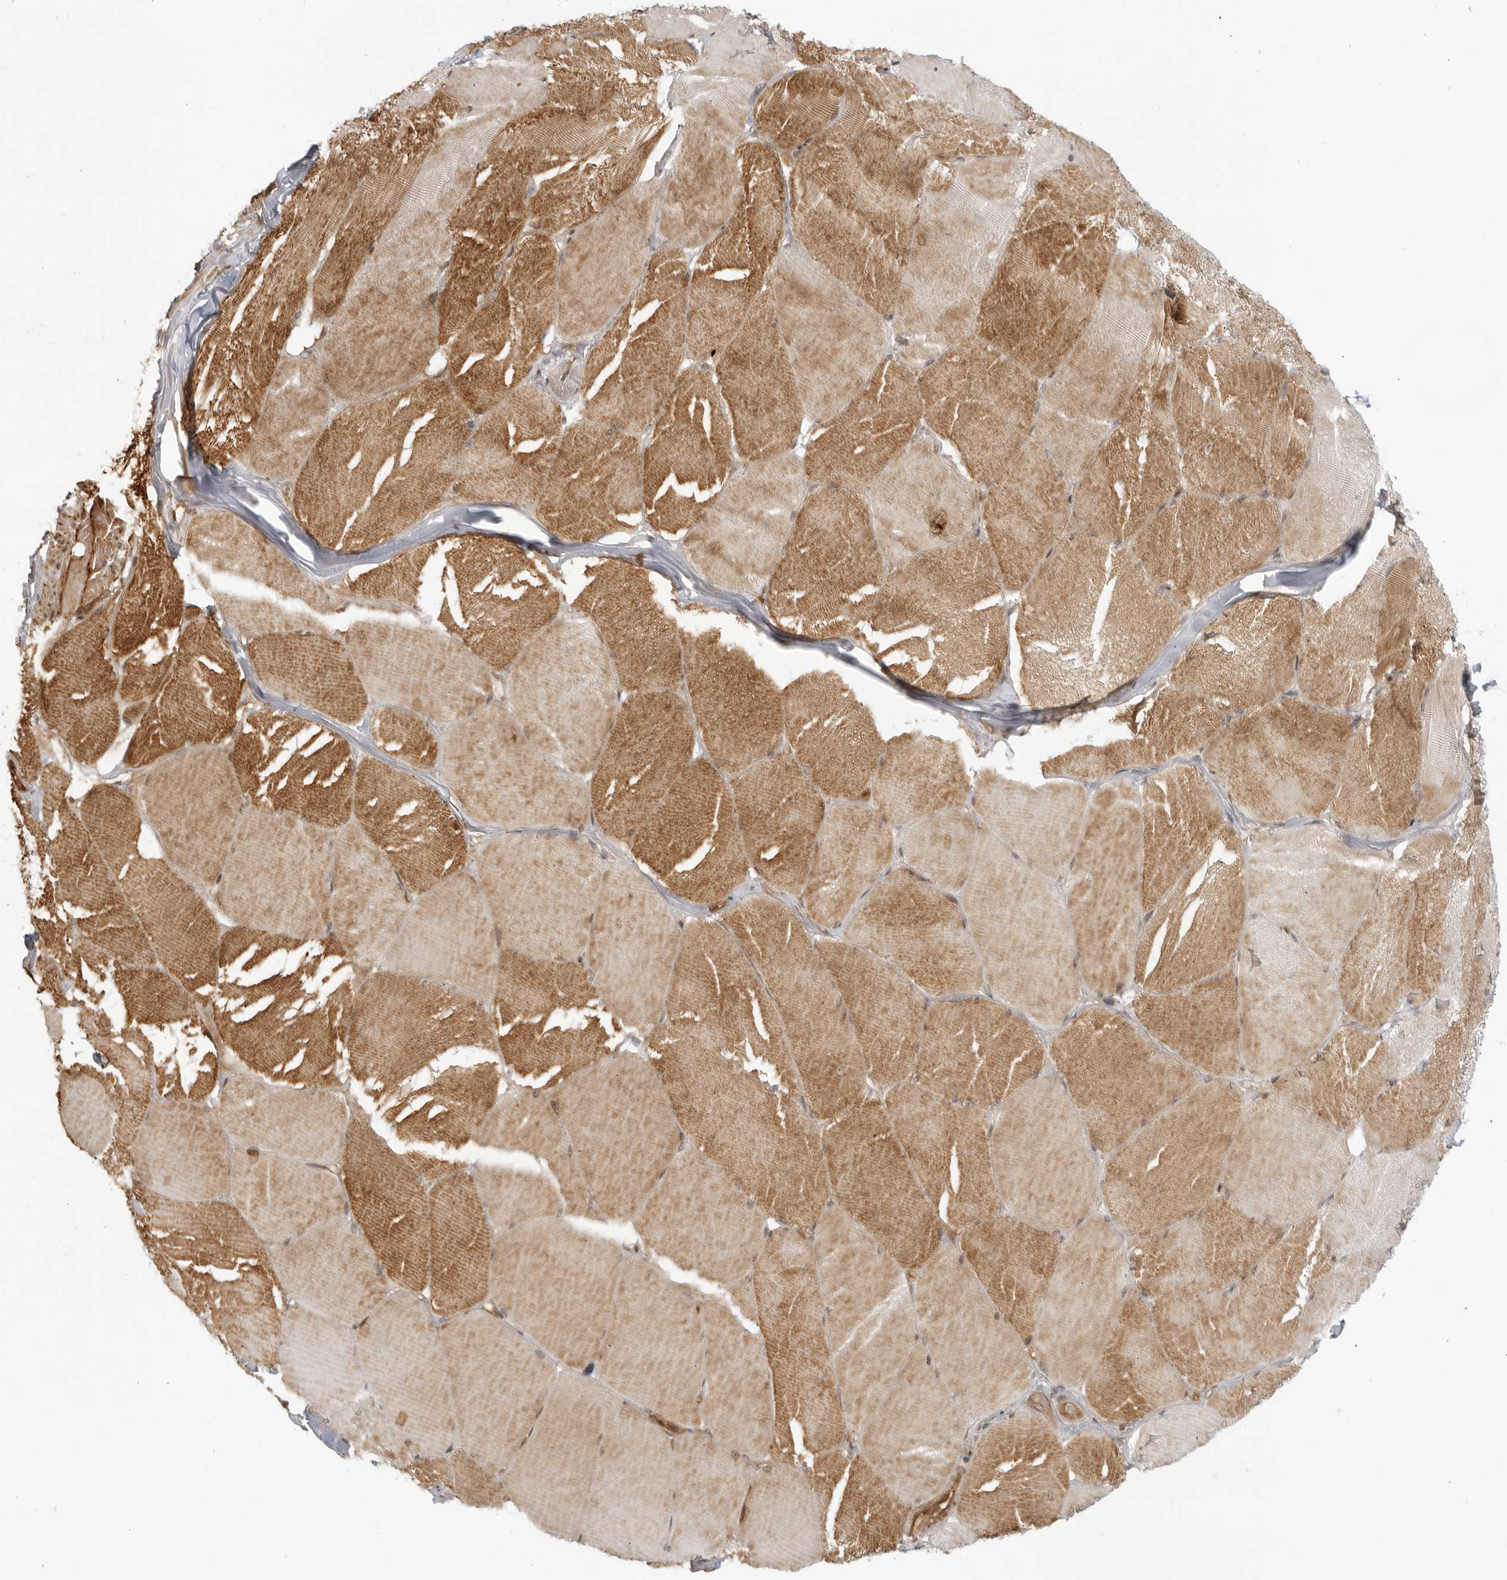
{"staining": {"intensity": "moderate", "quantity": ">75%", "location": "cytoplasmic/membranous"}, "tissue": "skeletal muscle", "cell_type": "Myocytes", "image_type": "normal", "snomed": [{"axis": "morphology", "description": "Normal tissue, NOS"}, {"axis": "topography", "description": "Skin"}, {"axis": "topography", "description": "Skeletal muscle"}], "caption": "Moderate cytoplasmic/membranous staining for a protein is seen in approximately >75% of myocytes of normal skeletal muscle using immunohistochemistry.", "gene": "TCF21", "patient": {"sex": "male", "age": 83}}